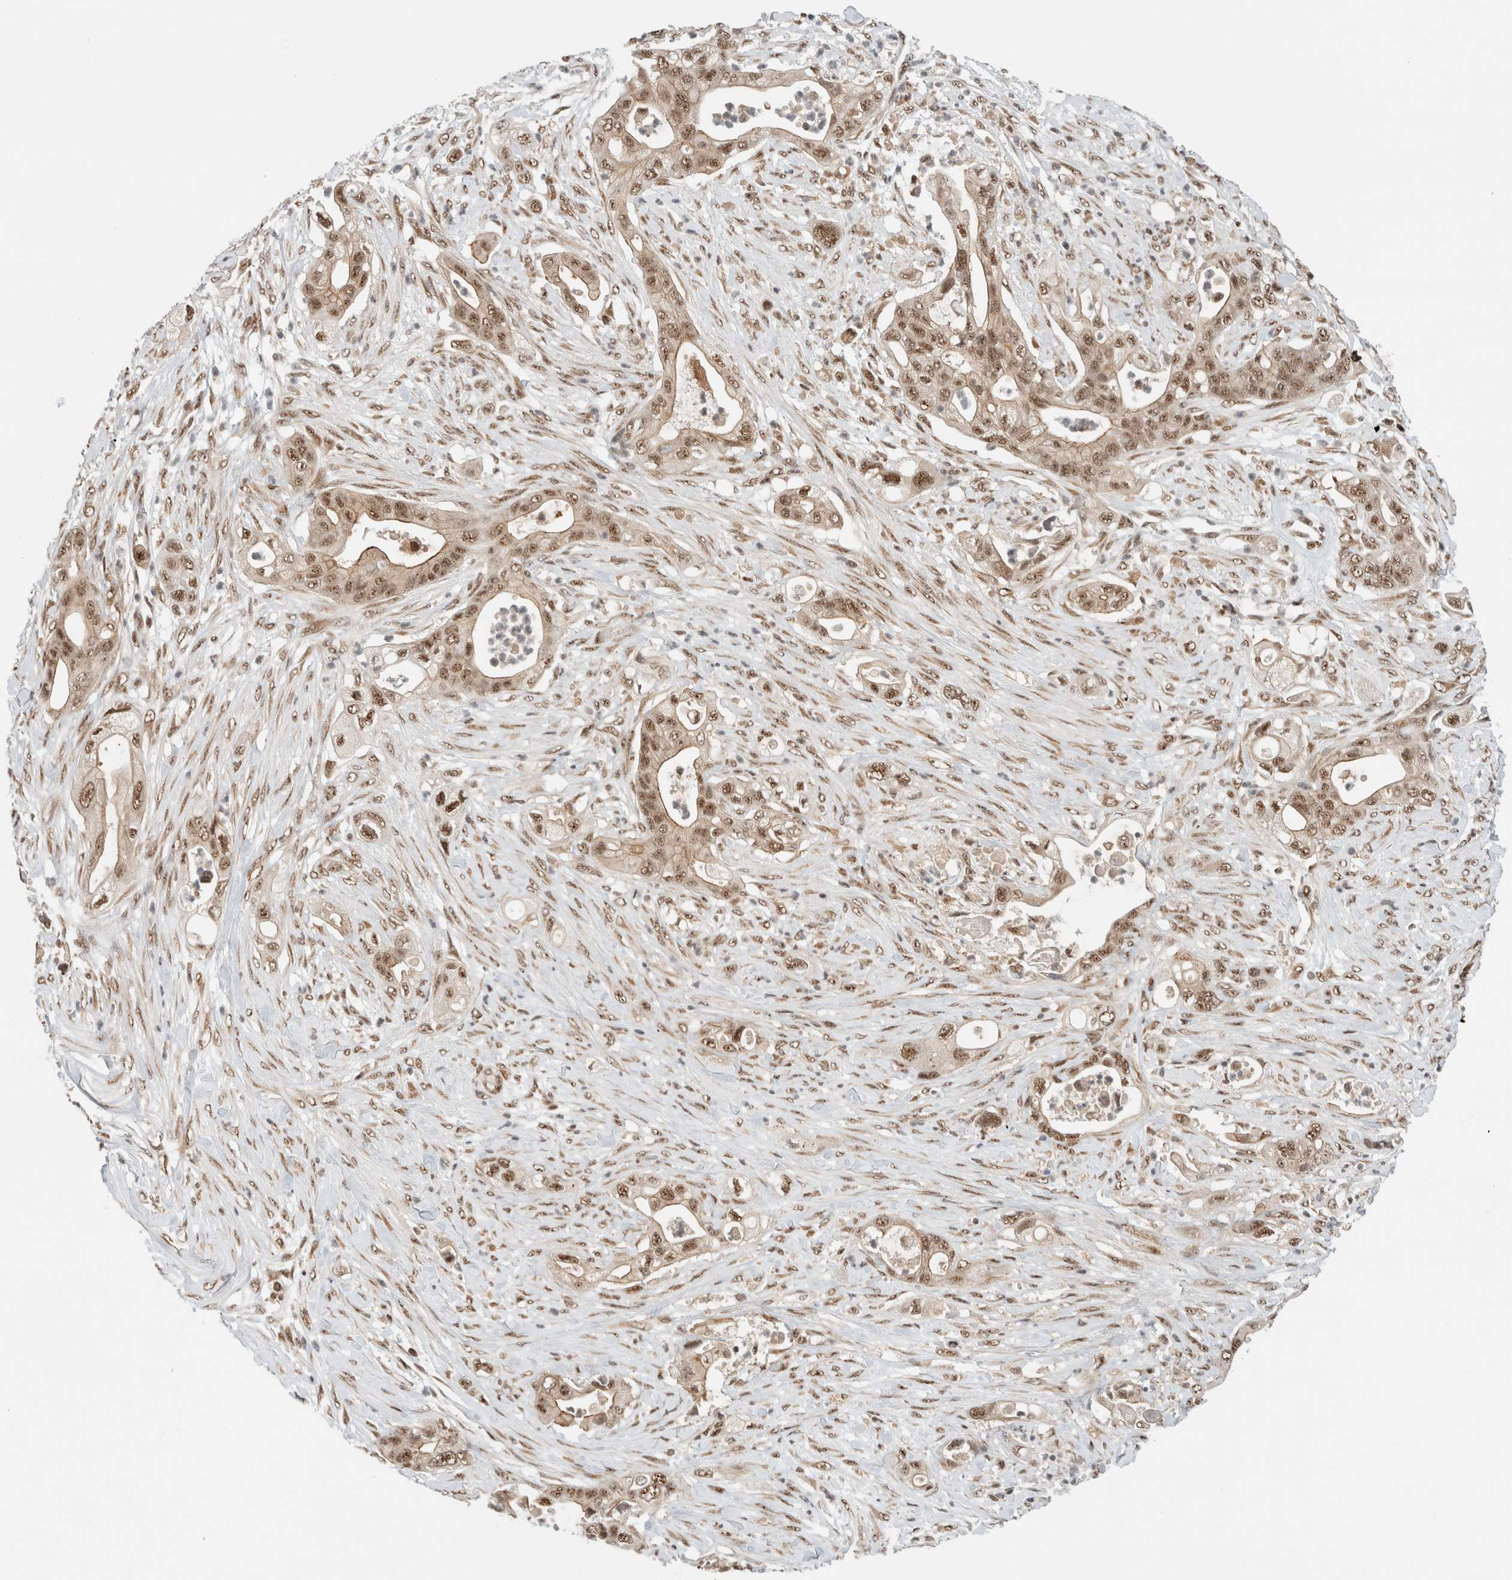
{"staining": {"intensity": "moderate", "quantity": ">75%", "location": "cytoplasmic/membranous,nuclear"}, "tissue": "pancreatic cancer", "cell_type": "Tumor cells", "image_type": "cancer", "snomed": [{"axis": "morphology", "description": "Adenocarcinoma, NOS"}, {"axis": "topography", "description": "Pancreas"}], "caption": "There is medium levels of moderate cytoplasmic/membranous and nuclear expression in tumor cells of pancreatic cancer (adenocarcinoma), as demonstrated by immunohistochemical staining (brown color).", "gene": "NCAPG2", "patient": {"sex": "male", "age": 53}}